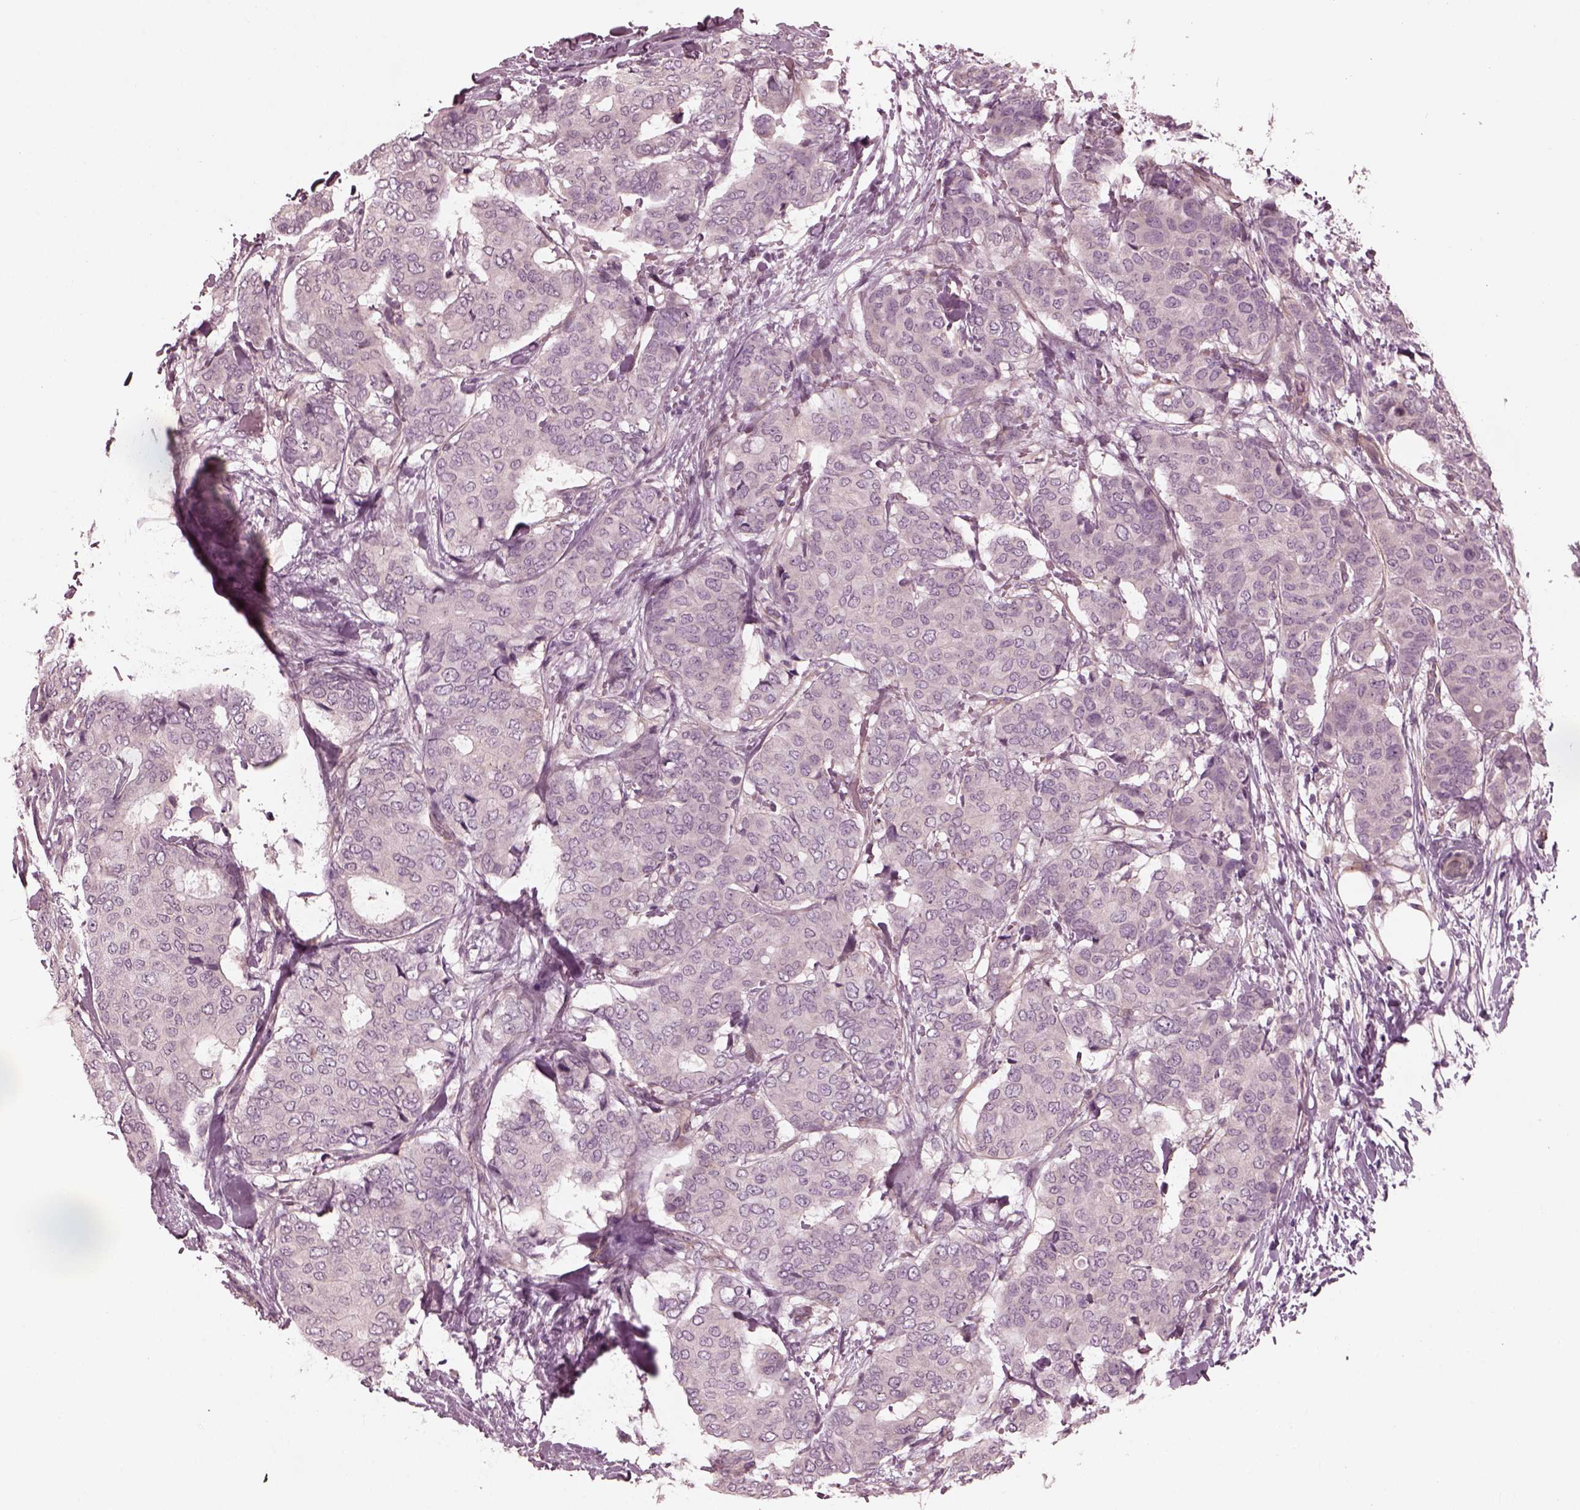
{"staining": {"intensity": "negative", "quantity": "none", "location": "none"}, "tissue": "breast cancer", "cell_type": "Tumor cells", "image_type": "cancer", "snomed": [{"axis": "morphology", "description": "Duct carcinoma"}, {"axis": "topography", "description": "Breast"}], "caption": "Tumor cells show no significant staining in breast cancer (infiltrating ductal carcinoma).", "gene": "KIF6", "patient": {"sex": "female", "age": 75}}